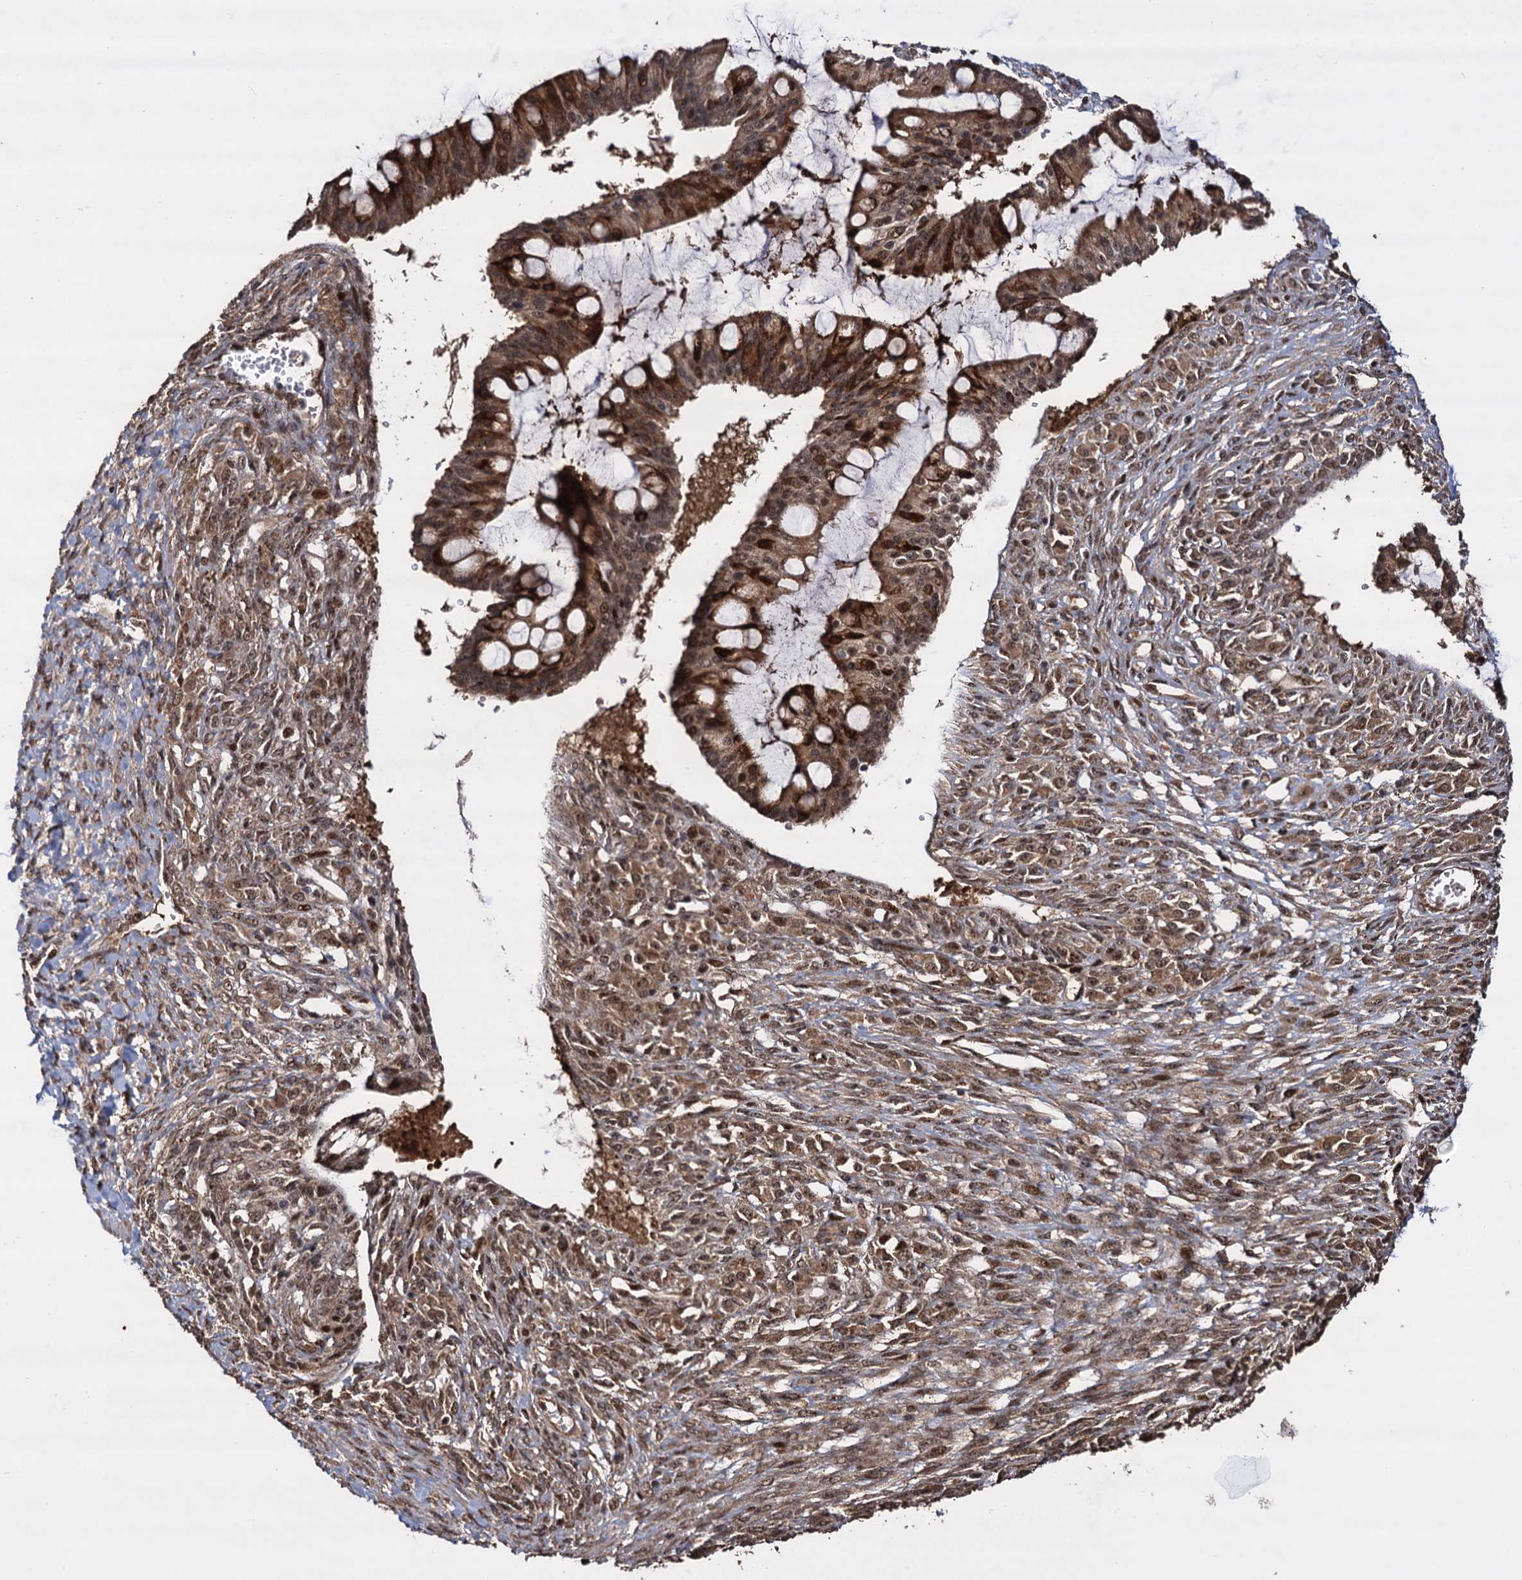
{"staining": {"intensity": "moderate", "quantity": ">75%", "location": "cytoplasmic/membranous,nuclear"}, "tissue": "ovarian cancer", "cell_type": "Tumor cells", "image_type": "cancer", "snomed": [{"axis": "morphology", "description": "Cystadenocarcinoma, mucinous, NOS"}, {"axis": "topography", "description": "Ovary"}], "caption": "An image showing moderate cytoplasmic/membranous and nuclear expression in approximately >75% of tumor cells in mucinous cystadenocarcinoma (ovarian), as visualized by brown immunohistochemical staining.", "gene": "PIGB", "patient": {"sex": "female", "age": 73}}